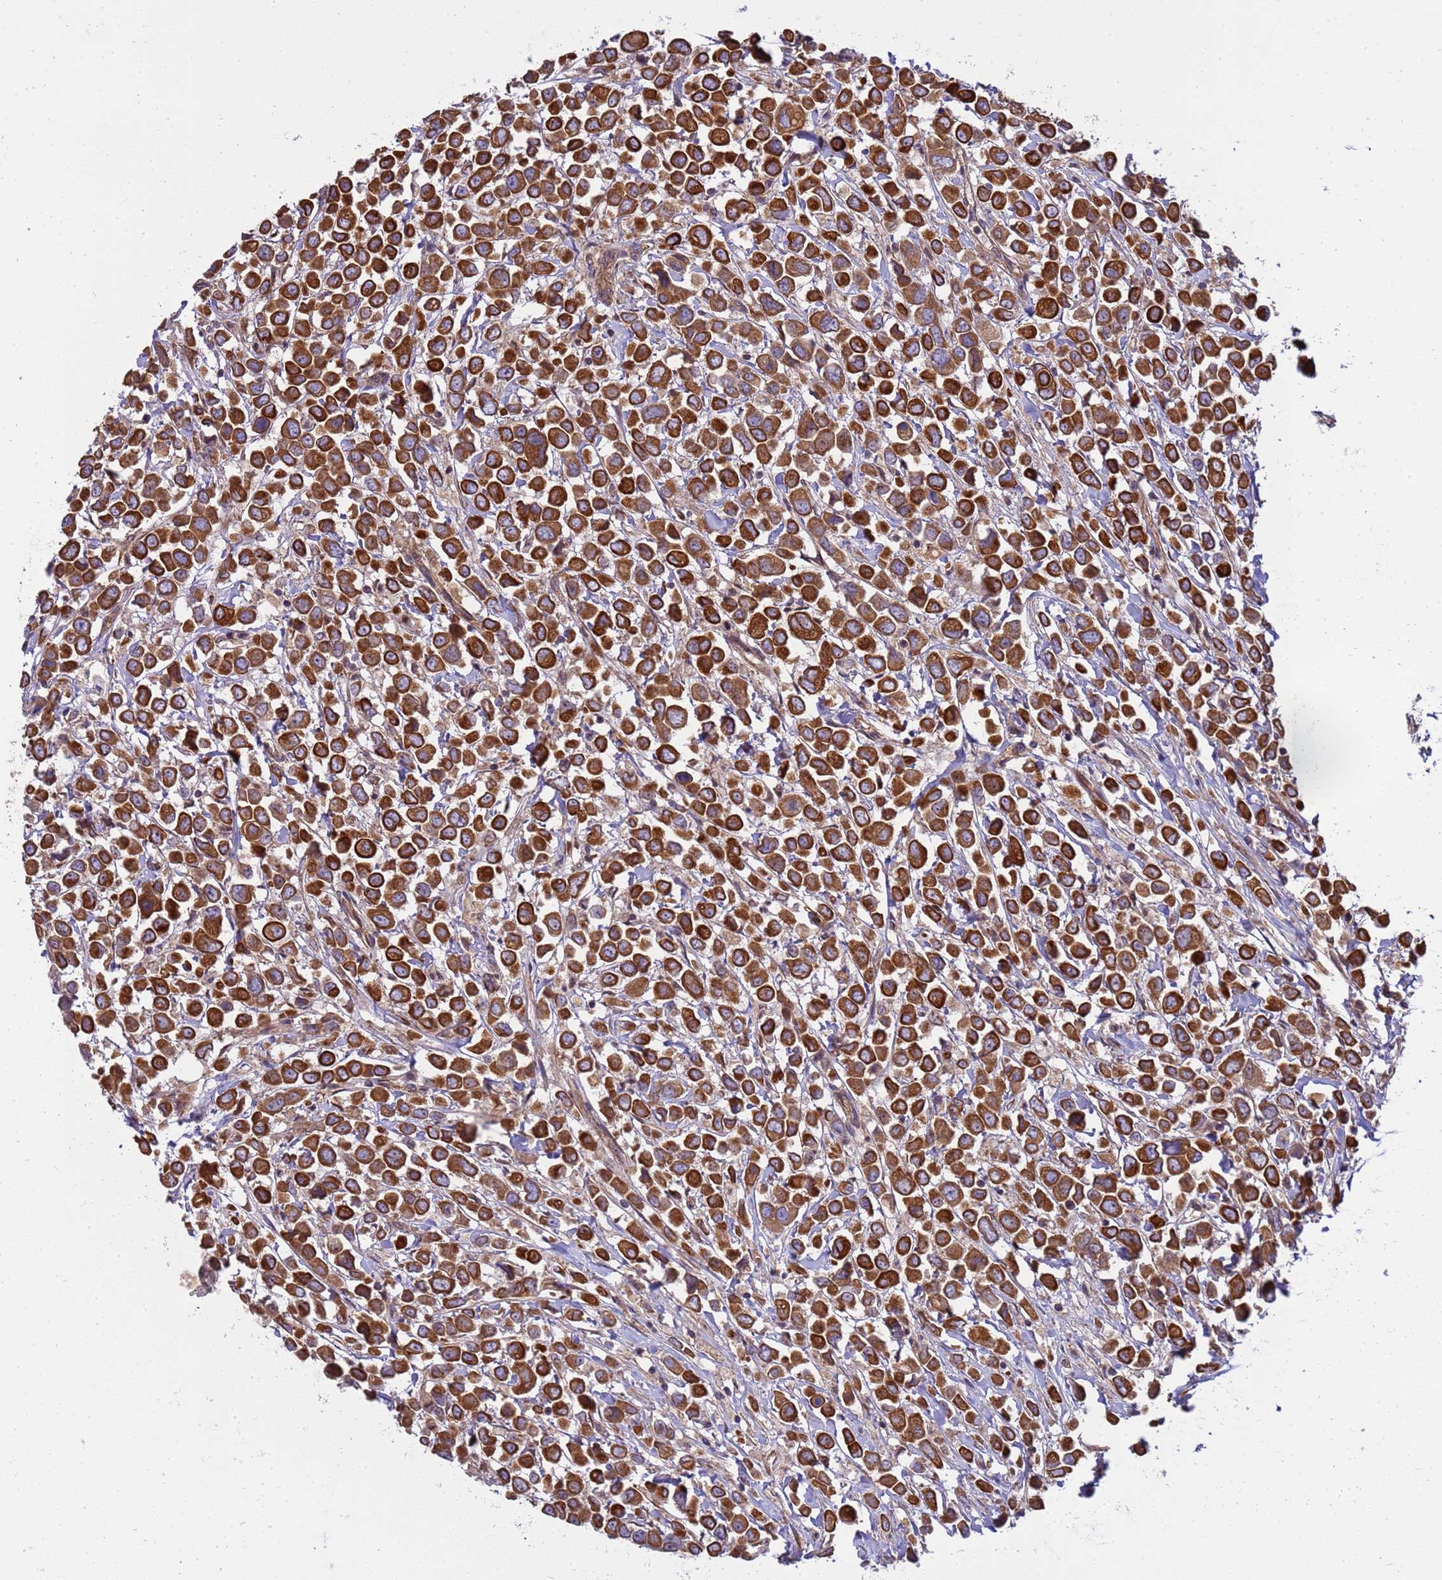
{"staining": {"intensity": "strong", "quantity": ">75%", "location": "cytoplasmic/membranous"}, "tissue": "breast cancer", "cell_type": "Tumor cells", "image_type": "cancer", "snomed": [{"axis": "morphology", "description": "Duct carcinoma"}, {"axis": "topography", "description": "Breast"}], "caption": "Immunohistochemistry staining of breast cancer (intraductal carcinoma), which reveals high levels of strong cytoplasmic/membranous expression in about >75% of tumor cells indicating strong cytoplasmic/membranous protein staining. The staining was performed using DAB (3,3'-diaminobenzidine) (brown) for protein detection and nuclei were counterstained in hematoxylin (blue).", "gene": "SMCO3", "patient": {"sex": "female", "age": 61}}